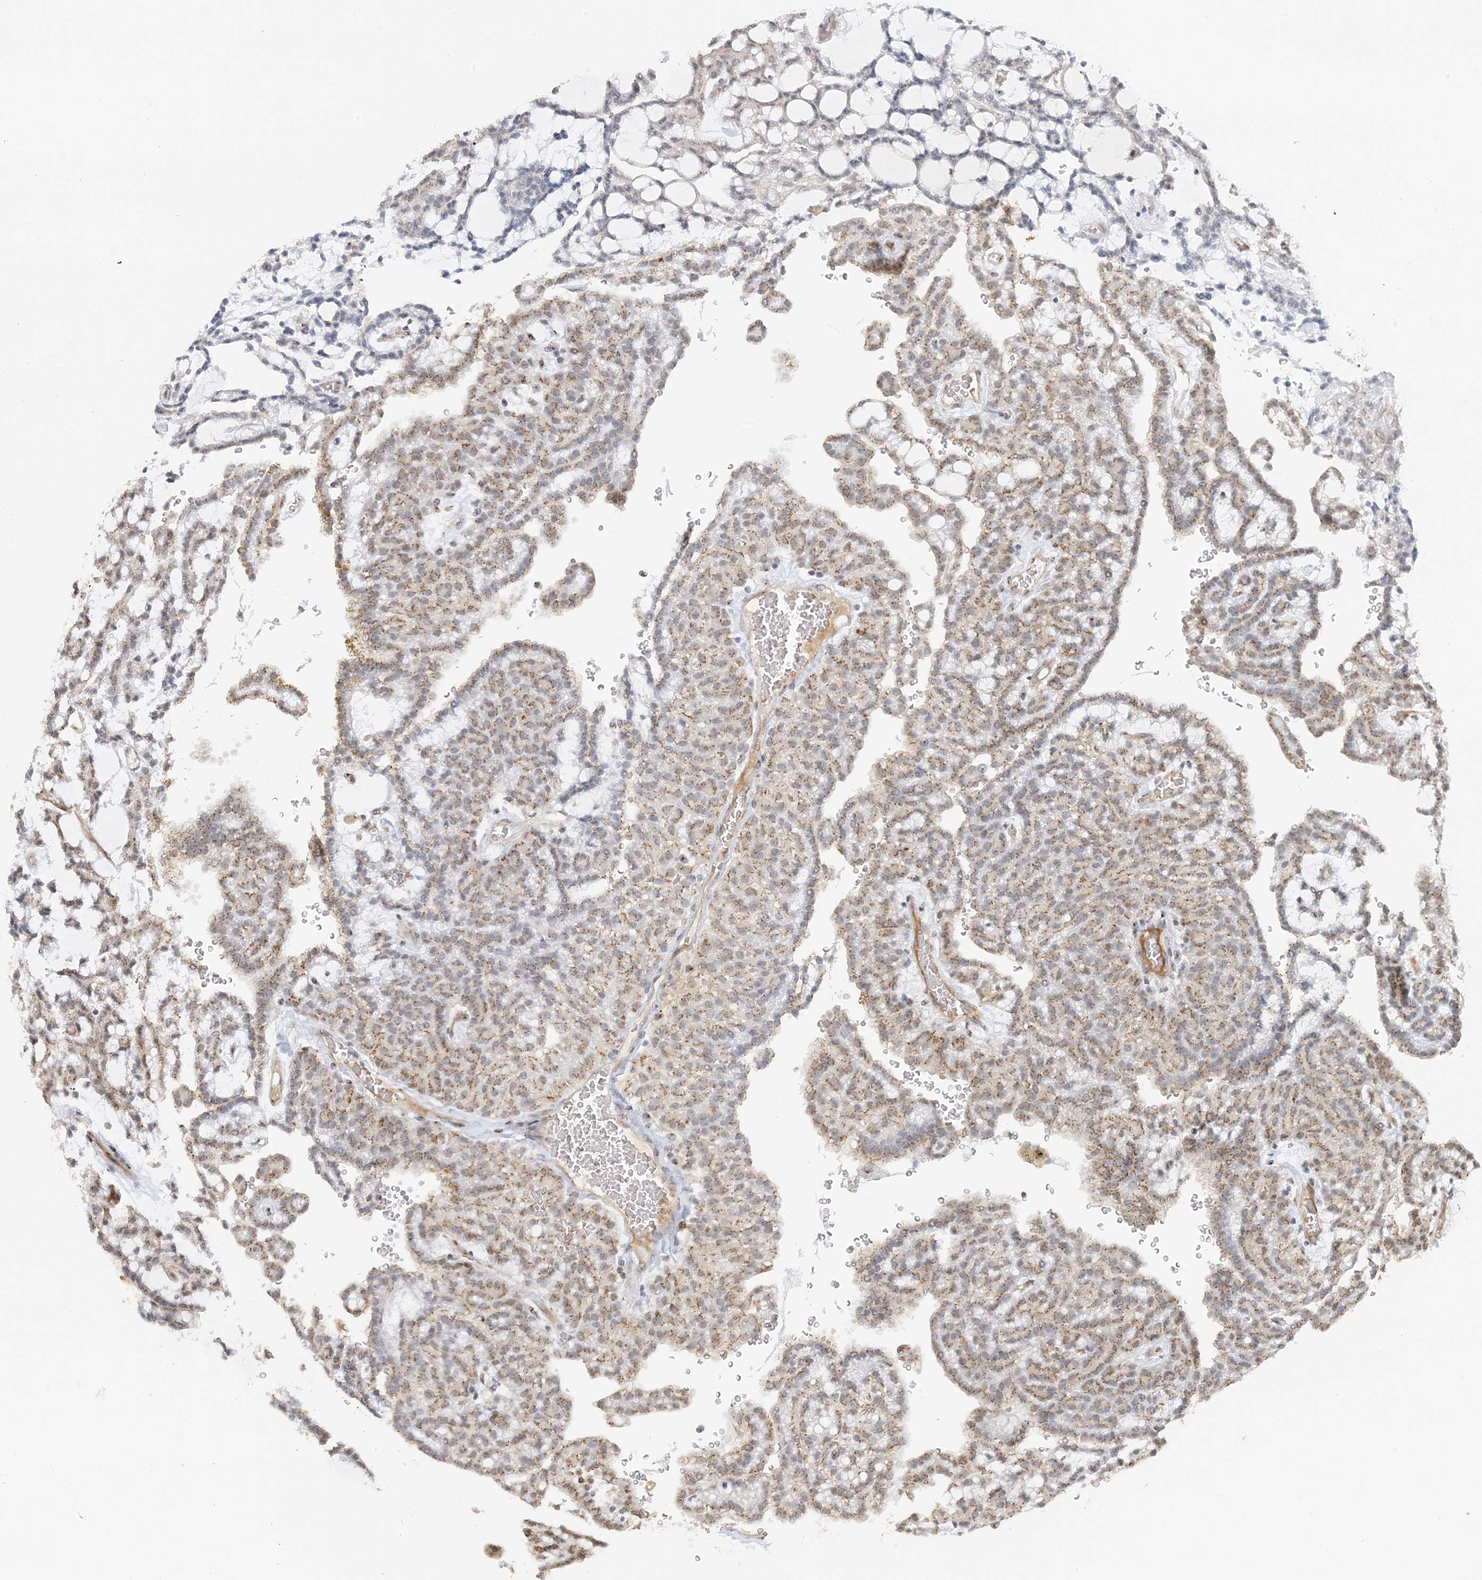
{"staining": {"intensity": "moderate", "quantity": "25%-75%", "location": "cytoplasmic/membranous"}, "tissue": "renal cancer", "cell_type": "Tumor cells", "image_type": "cancer", "snomed": [{"axis": "morphology", "description": "Adenocarcinoma, NOS"}, {"axis": "topography", "description": "Kidney"}], "caption": "Human adenocarcinoma (renal) stained for a protein (brown) shows moderate cytoplasmic/membranous positive positivity in about 25%-75% of tumor cells.", "gene": "ZCCHC4", "patient": {"sex": "male", "age": 63}}